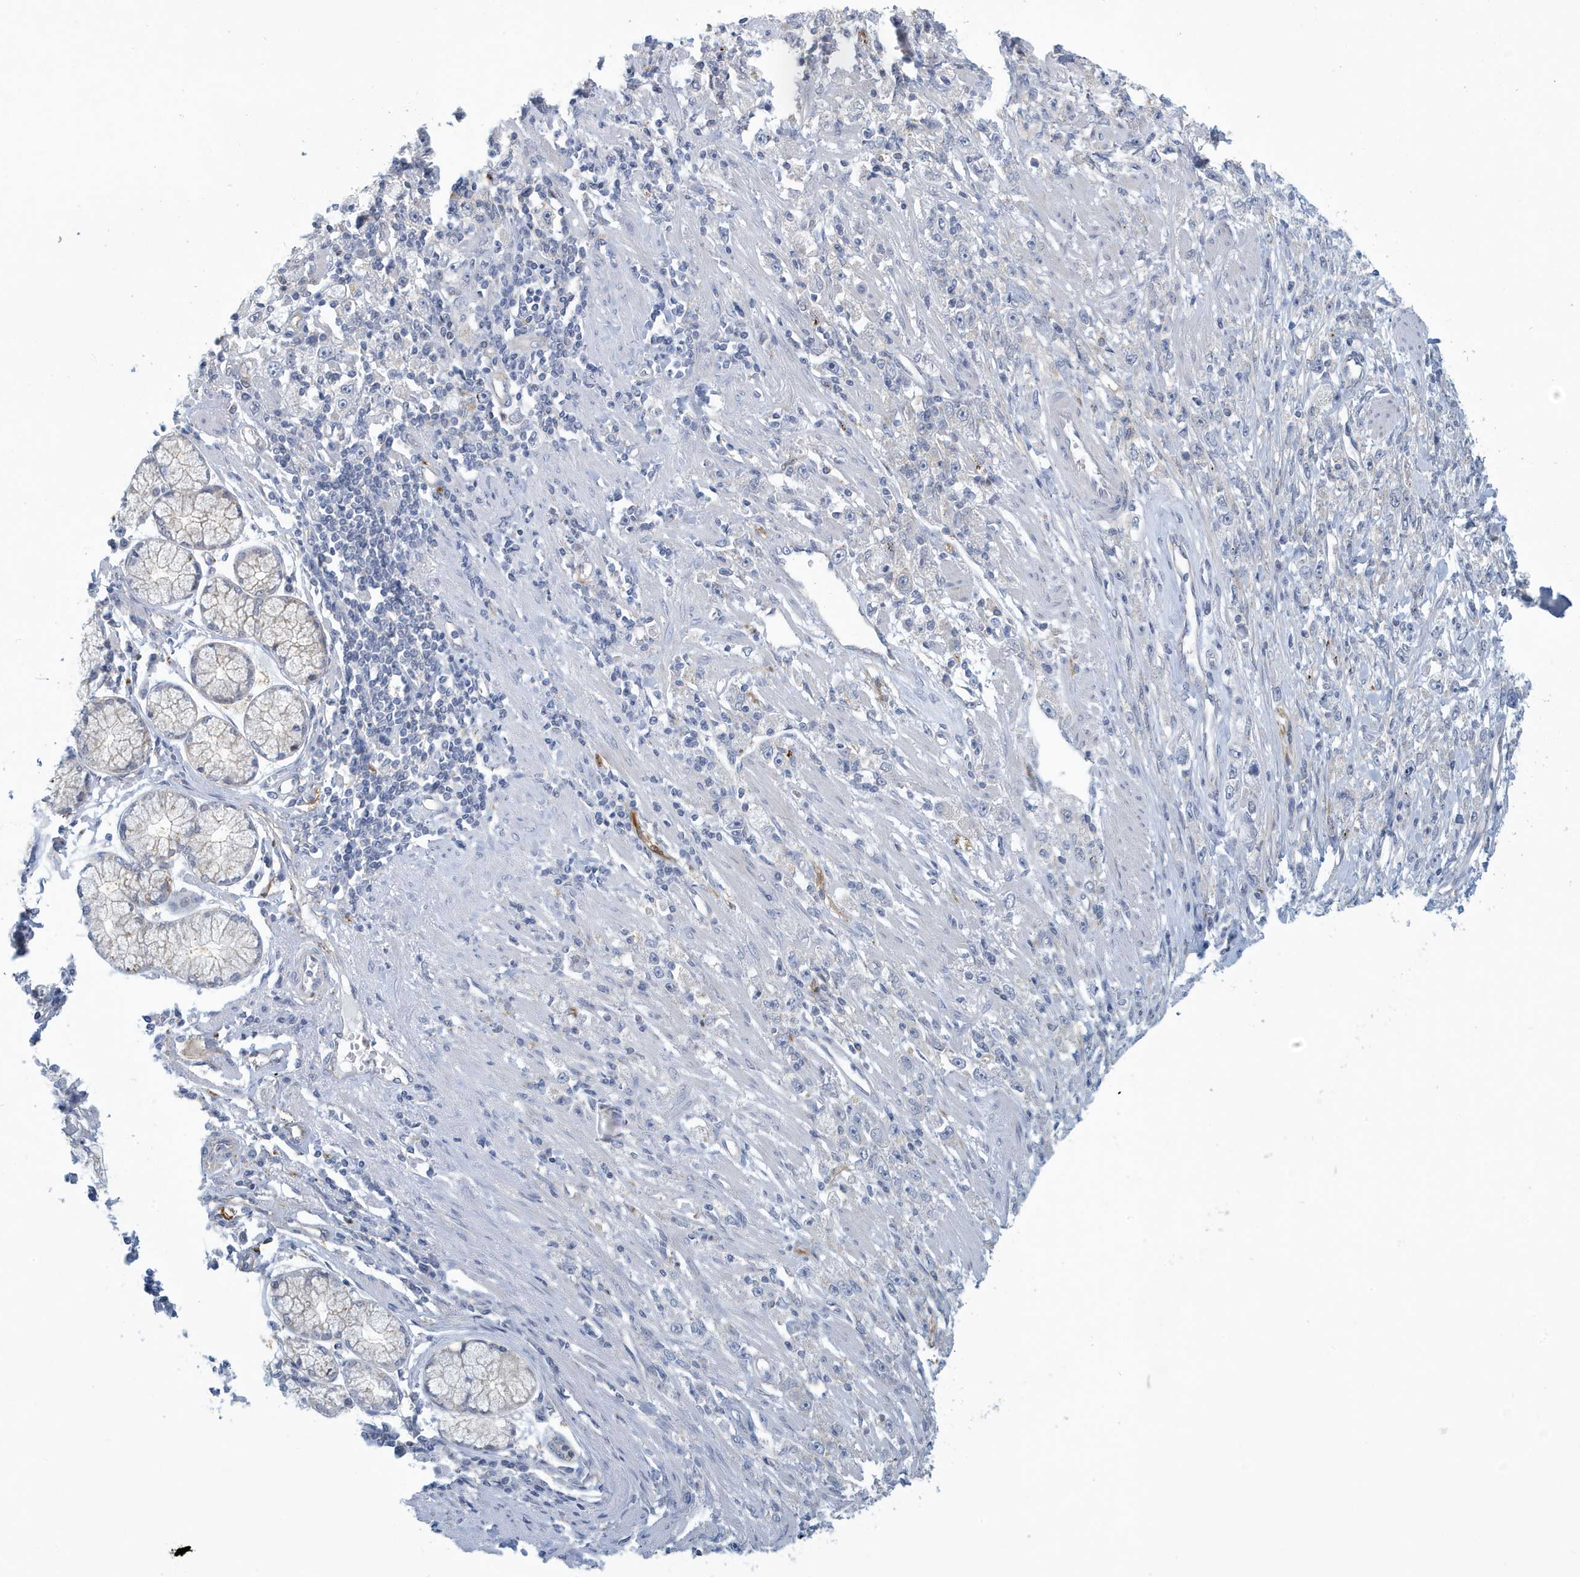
{"staining": {"intensity": "negative", "quantity": "none", "location": "none"}, "tissue": "stomach cancer", "cell_type": "Tumor cells", "image_type": "cancer", "snomed": [{"axis": "morphology", "description": "Adenocarcinoma, NOS"}, {"axis": "topography", "description": "Stomach"}], "caption": "Immunohistochemical staining of stomach cancer (adenocarcinoma) demonstrates no significant expression in tumor cells. Brightfield microscopy of immunohistochemistry stained with DAB (brown) and hematoxylin (blue), captured at high magnification.", "gene": "VTA1", "patient": {"sex": "female", "age": 59}}